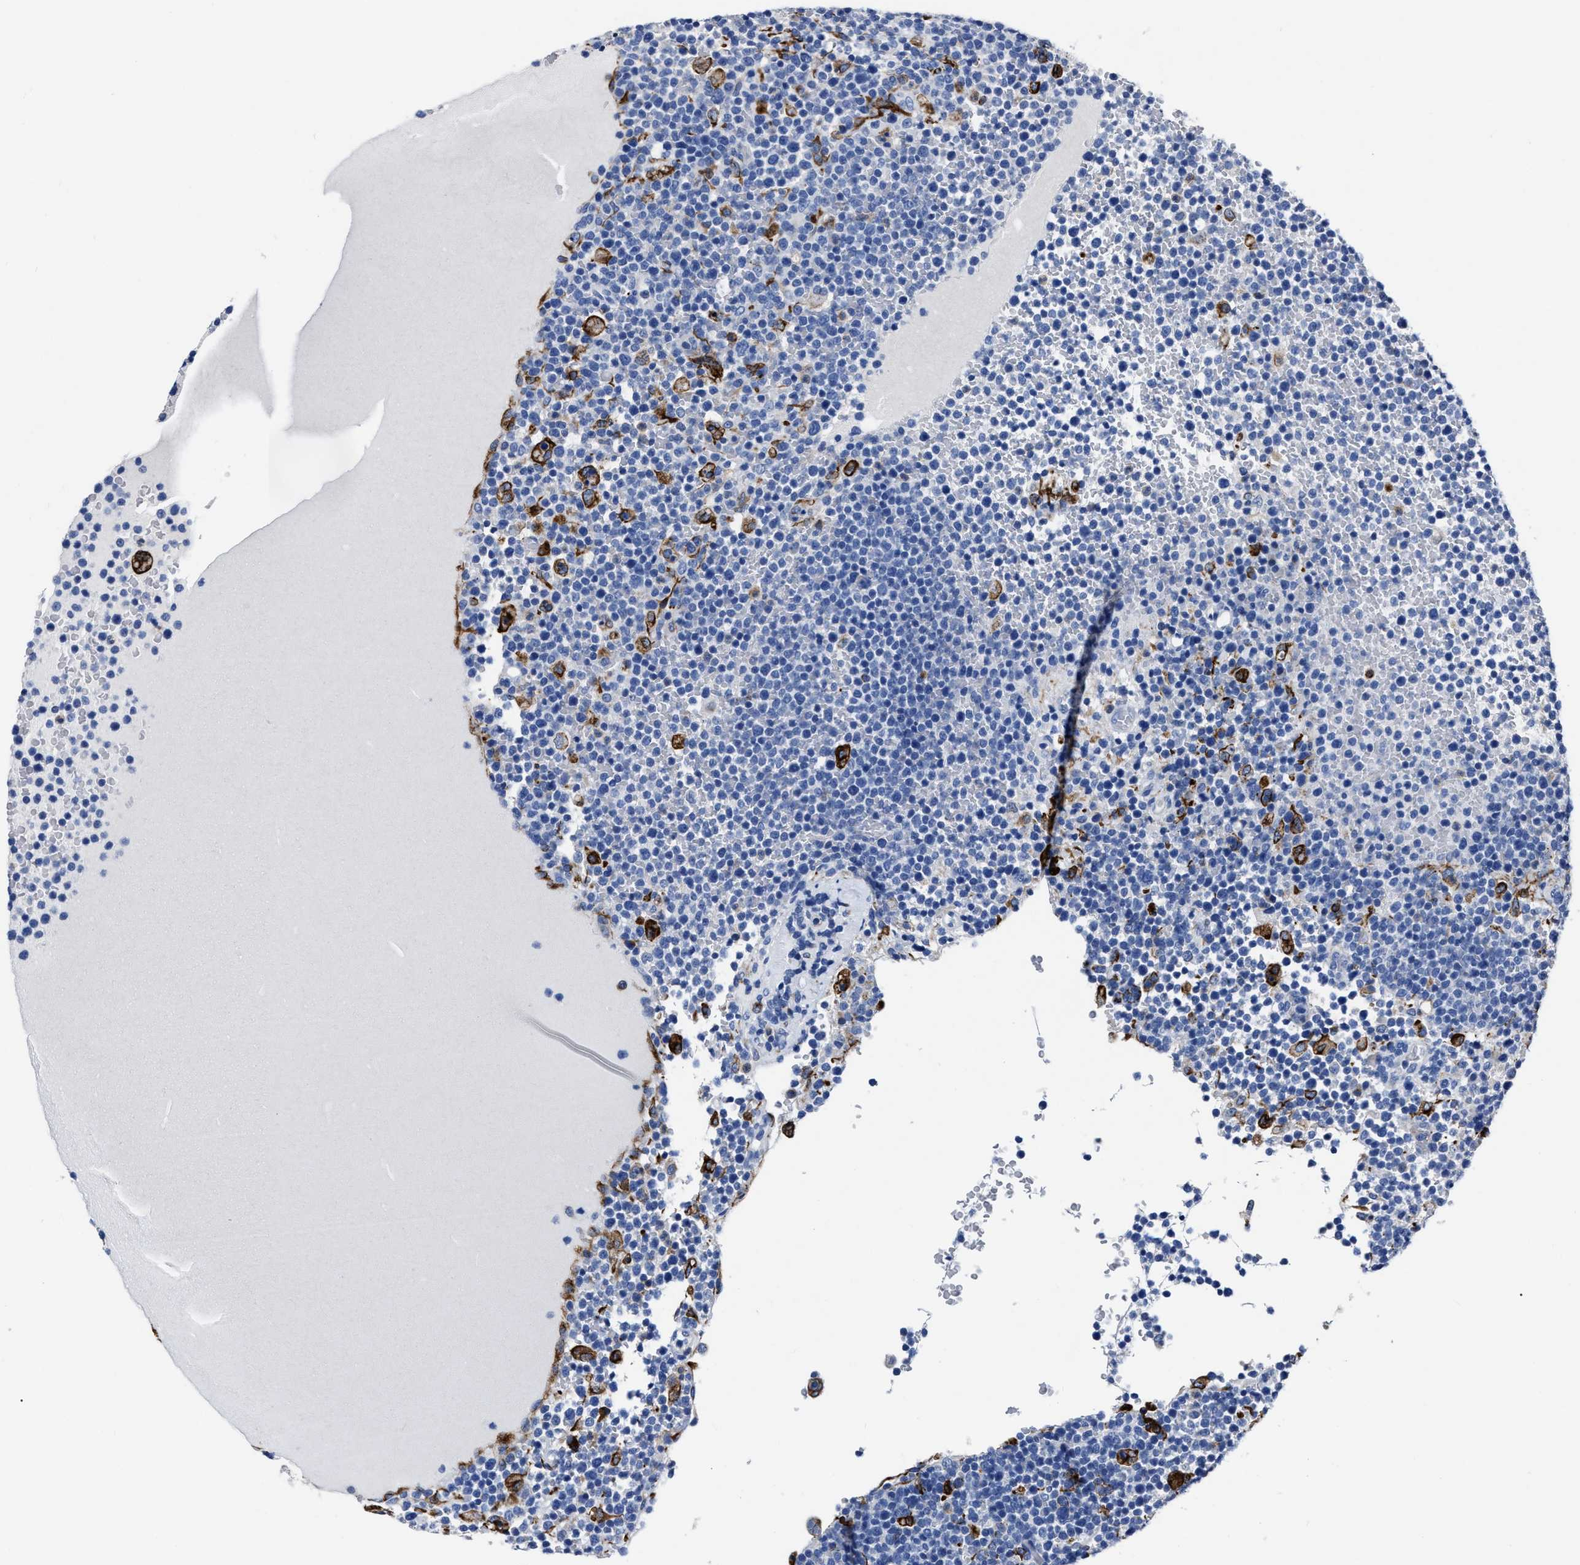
{"staining": {"intensity": "negative", "quantity": "none", "location": "none"}, "tissue": "lymphoma", "cell_type": "Tumor cells", "image_type": "cancer", "snomed": [{"axis": "morphology", "description": "Malignant lymphoma, non-Hodgkin's type, High grade"}, {"axis": "topography", "description": "Lymph node"}], "caption": "DAB (3,3'-diaminobenzidine) immunohistochemical staining of malignant lymphoma, non-Hodgkin's type (high-grade) exhibits no significant positivity in tumor cells. (Immunohistochemistry, brightfield microscopy, high magnification).", "gene": "OR10G3", "patient": {"sex": "male", "age": 61}}